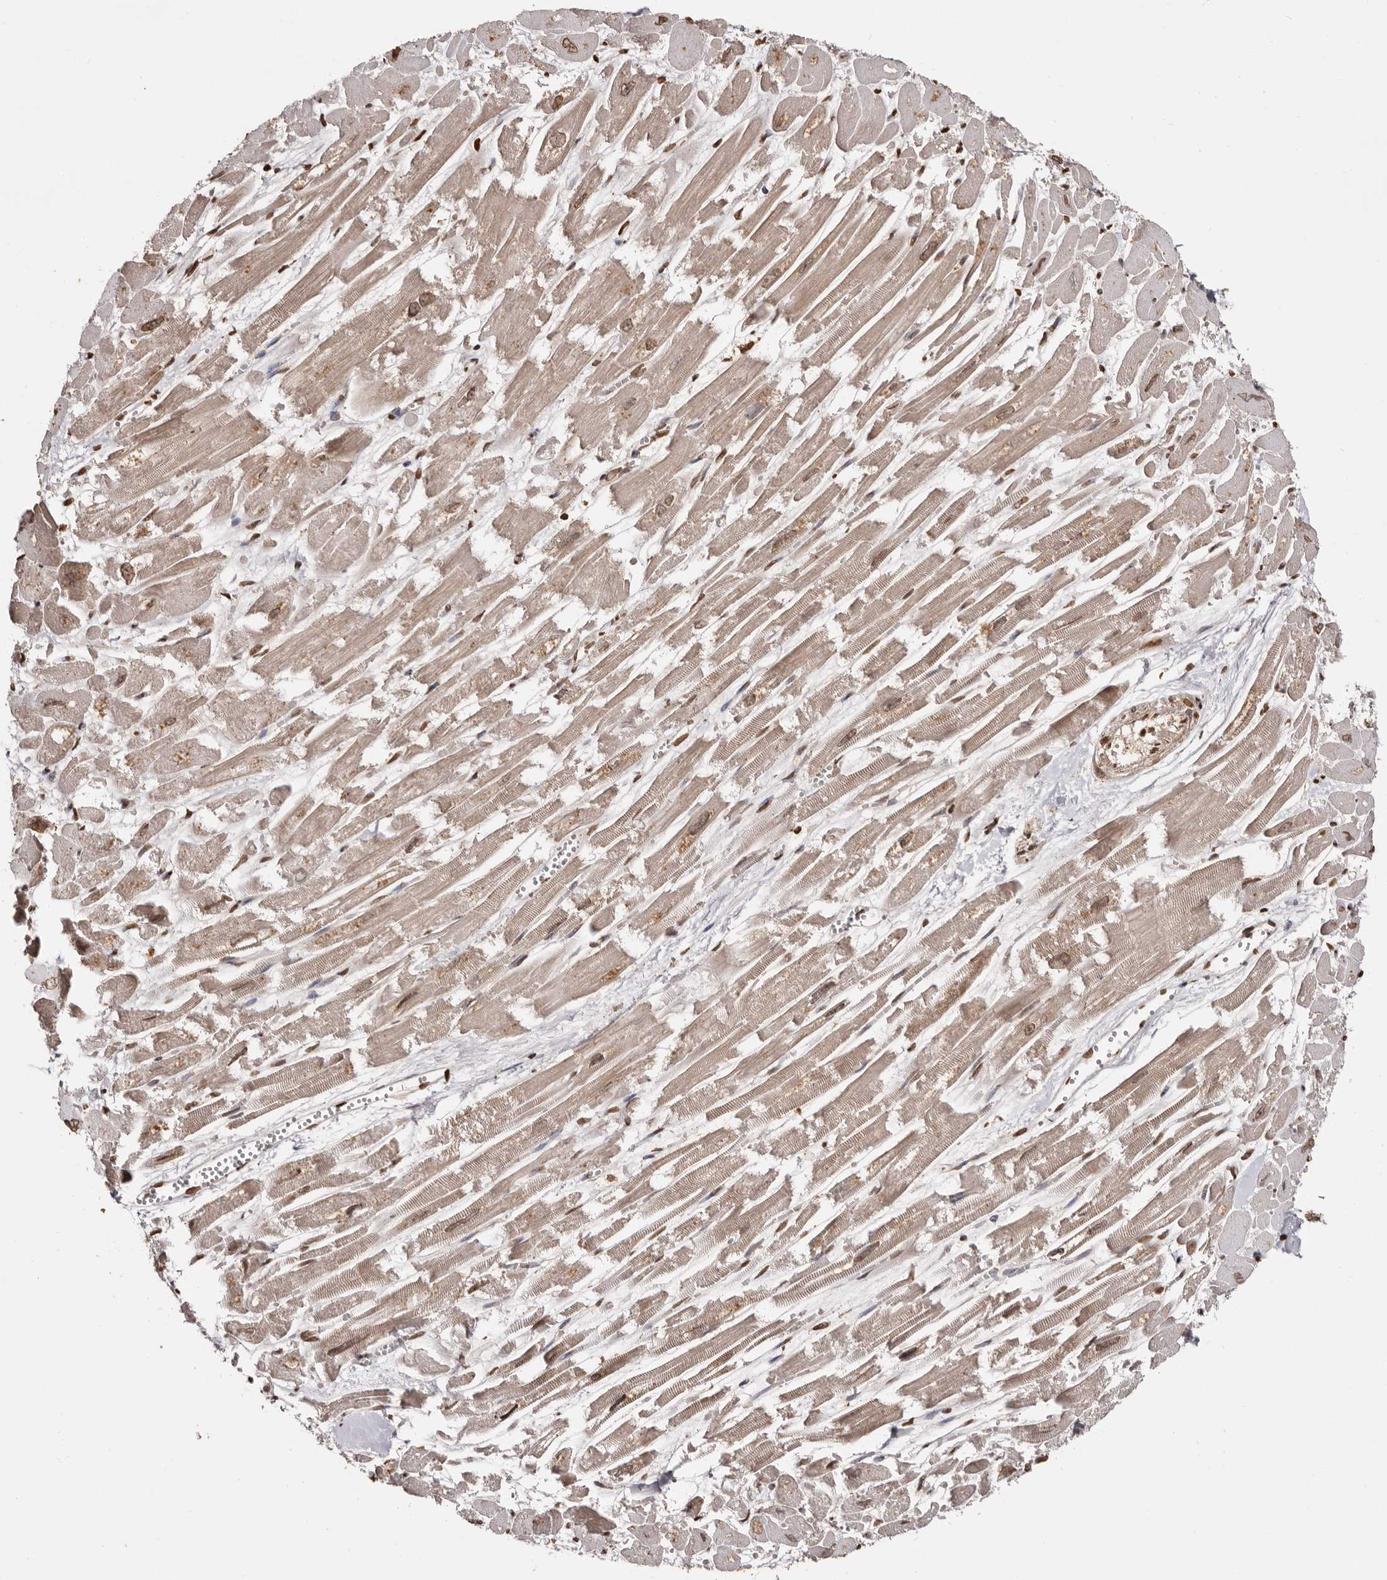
{"staining": {"intensity": "weak", "quantity": ">75%", "location": "cytoplasmic/membranous,nuclear"}, "tissue": "heart muscle", "cell_type": "Cardiomyocytes", "image_type": "normal", "snomed": [{"axis": "morphology", "description": "Normal tissue, NOS"}, {"axis": "topography", "description": "Heart"}], "caption": "Weak cytoplasmic/membranous,nuclear expression is present in about >75% of cardiomyocytes in unremarkable heart muscle. The staining was performed using DAB (3,3'-diaminobenzidine) to visualize the protein expression in brown, while the nuclei were stained in blue with hematoxylin (Magnification: 20x).", "gene": "CCDC190", "patient": {"sex": "male", "age": 54}}